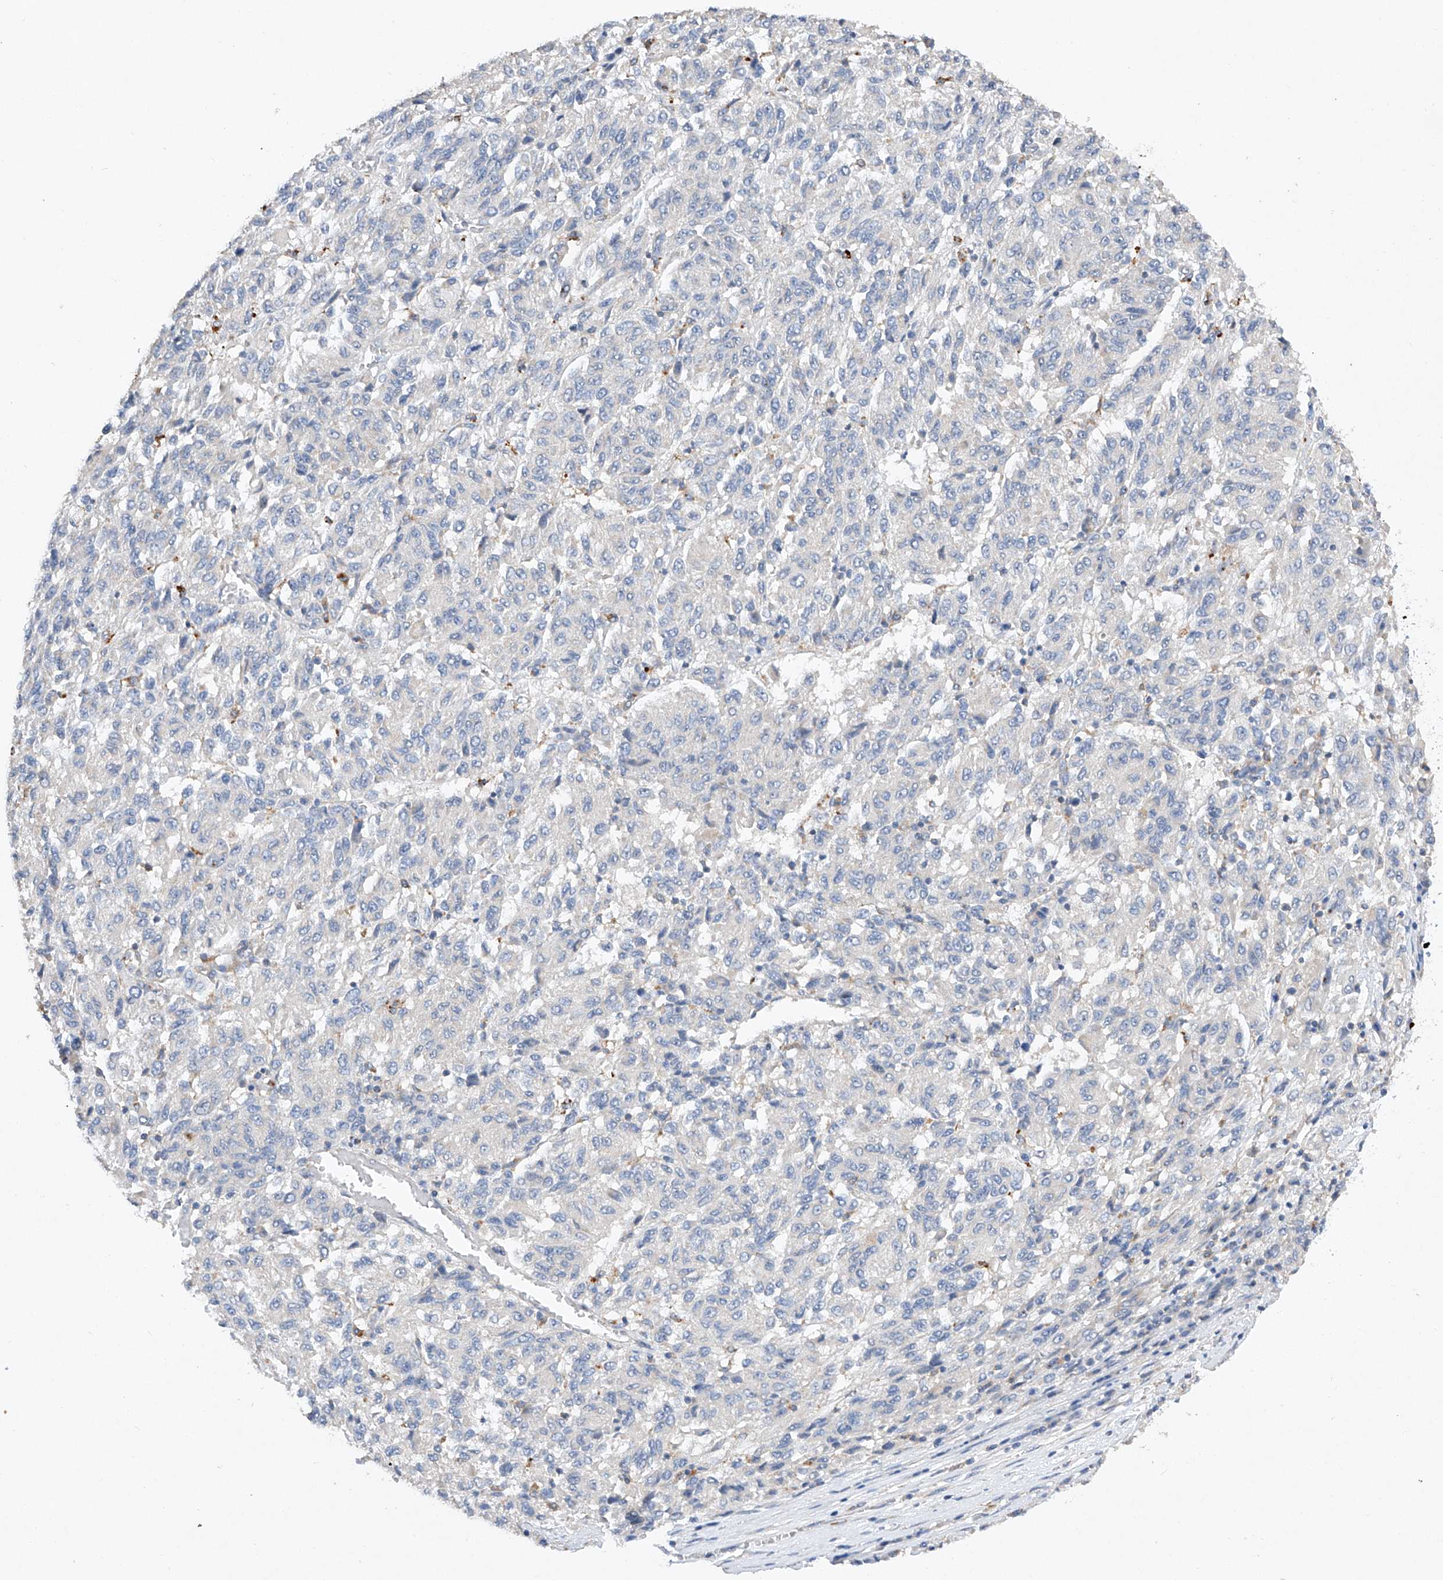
{"staining": {"intensity": "negative", "quantity": "none", "location": "none"}, "tissue": "melanoma", "cell_type": "Tumor cells", "image_type": "cancer", "snomed": [{"axis": "morphology", "description": "Malignant melanoma, Metastatic site"}, {"axis": "topography", "description": "Lung"}], "caption": "Tumor cells are negative for protein expression in human melanoma.", "gene": "AMD1", "patient": {"sex": "male", "age": 64}}